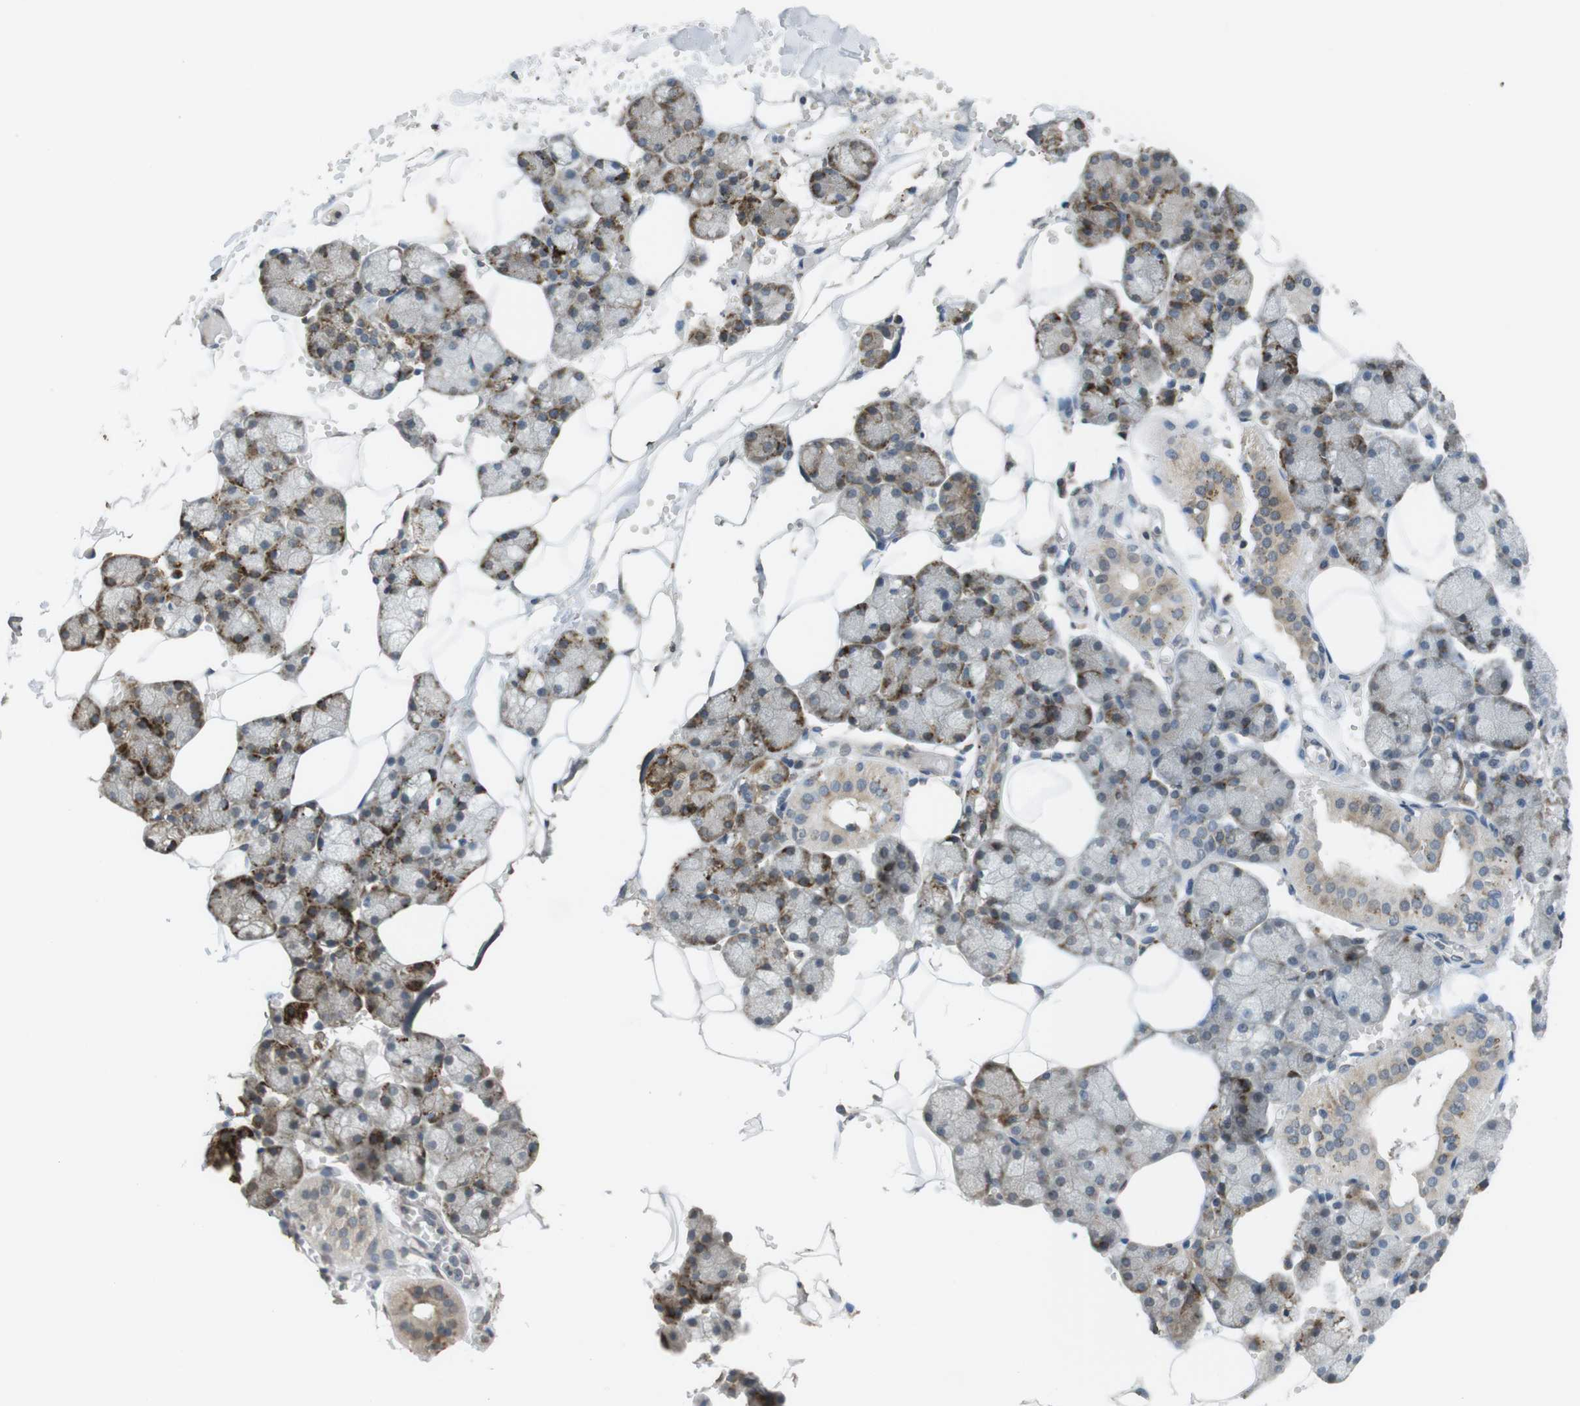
{"staining": {"intensity": "moderate", "quantity": ">75%", "location": "cytoplasmic/membranous"}, "tissue": "salivary gland", "cell_type": "Glandular cells", "image_type": "normal", "snomed": [{"axis": "morphology", "description": "Normal tissue, NOS"}, {"axis": "topography", "description": "Salivary gland"}], "caption": "Benign salivary gland demonstrates moderate cytoplasmic/membranous staining in about >75% of glandular cells.", "gene": "FZD10", "patient": {"sex": "male", "age": 62}}